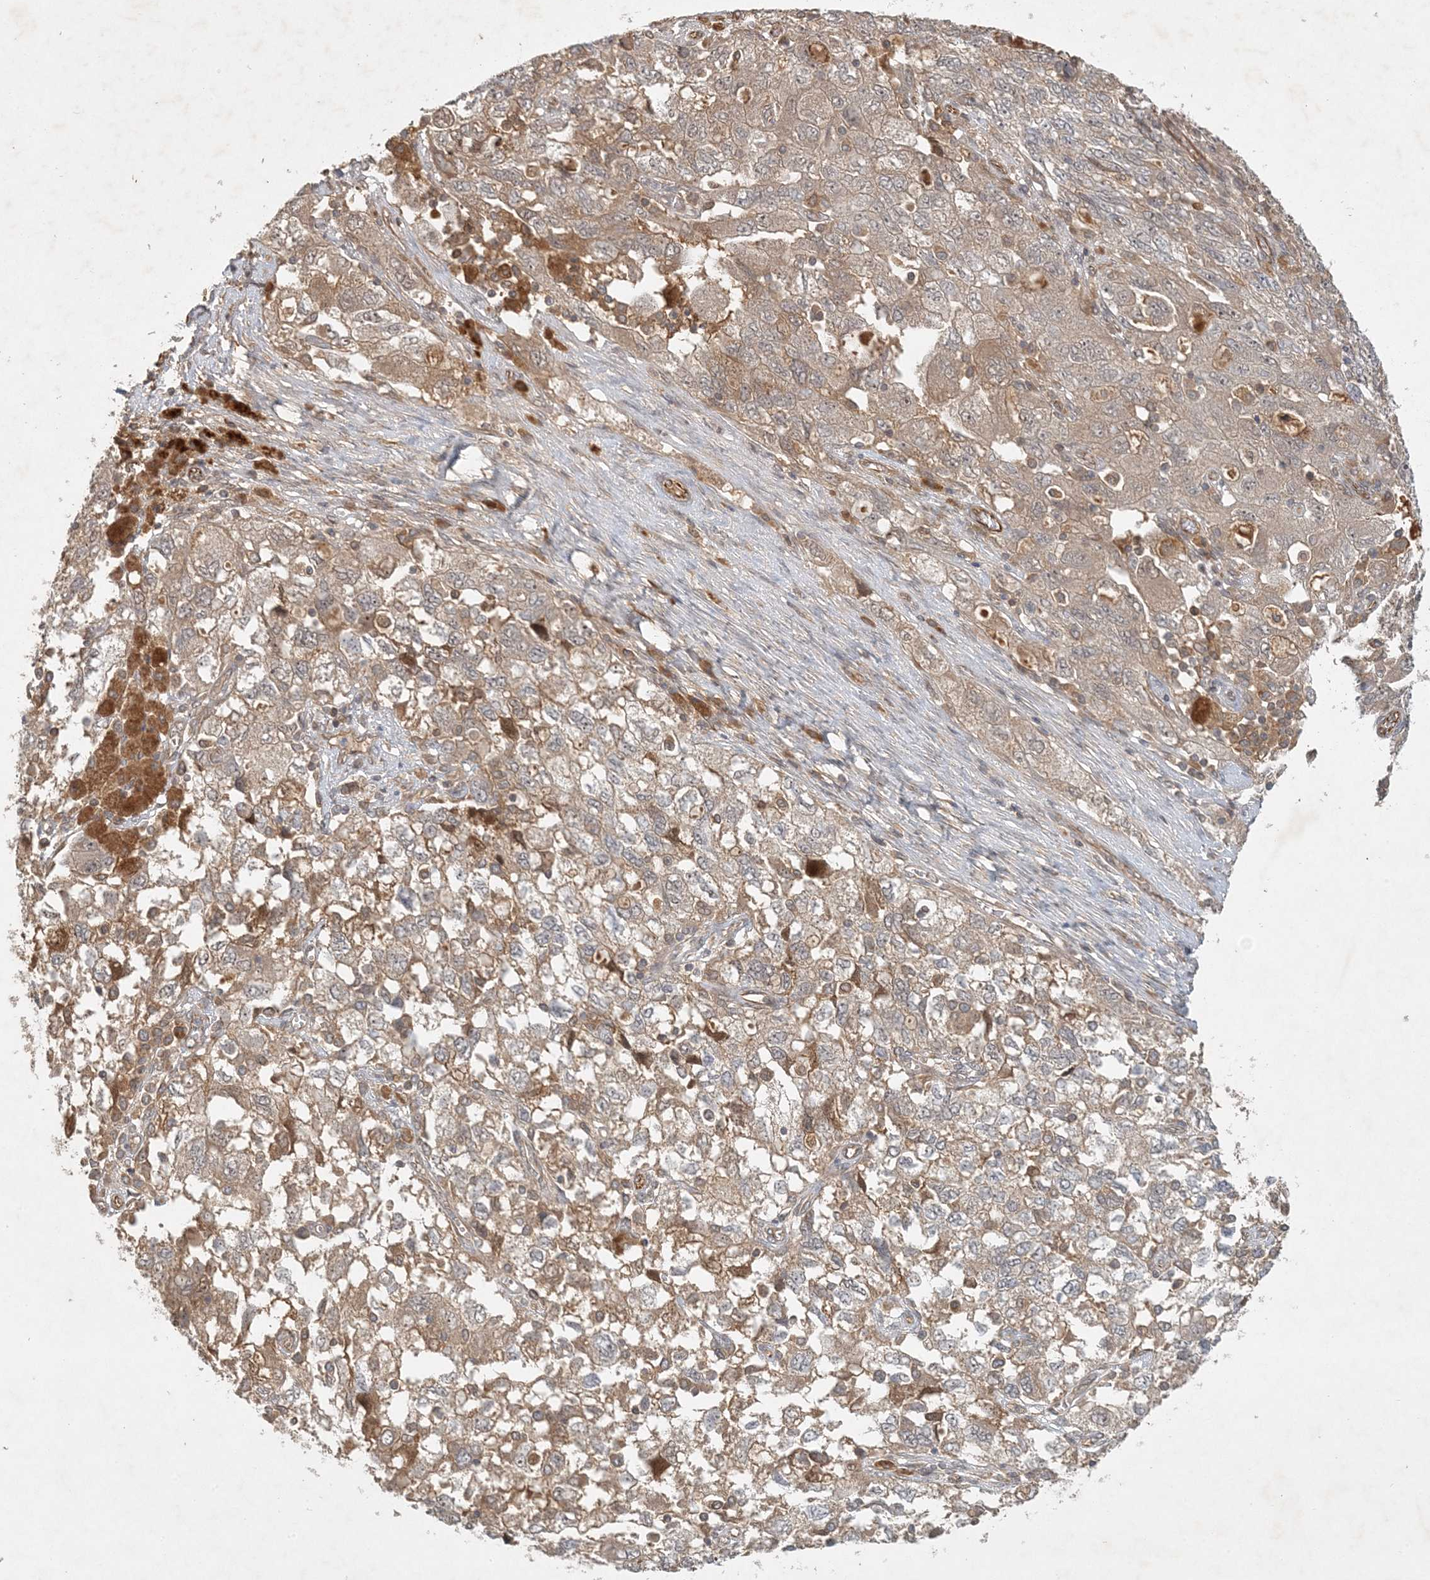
{"staining": {"intensity": "moderate", "quantity": ">75%", "location": "cytoplasmic/membranous,nuclear"}, "tissue": "ovarian cancer", "cell_type": "Tumor cells", "image_type": "cancer", "snomed": [{"axis": "morphology", "description": "Carcinoma, NOS"}, {"axis": "morphology", "description": "Cystadenocarcinoma, serous, NOS"}, {"axis": "topography", "description": "Ovary"}], "caption": "Ovarian cancer (carcinoma) was stained to show a protein in brown. There is medium levels of moderate cytoplasmic/membranous and nuclear staining in approximately >75% of tumor cells.", "gene": "ZCCHC4", "patient": {"sex": "female", "age": 69}}